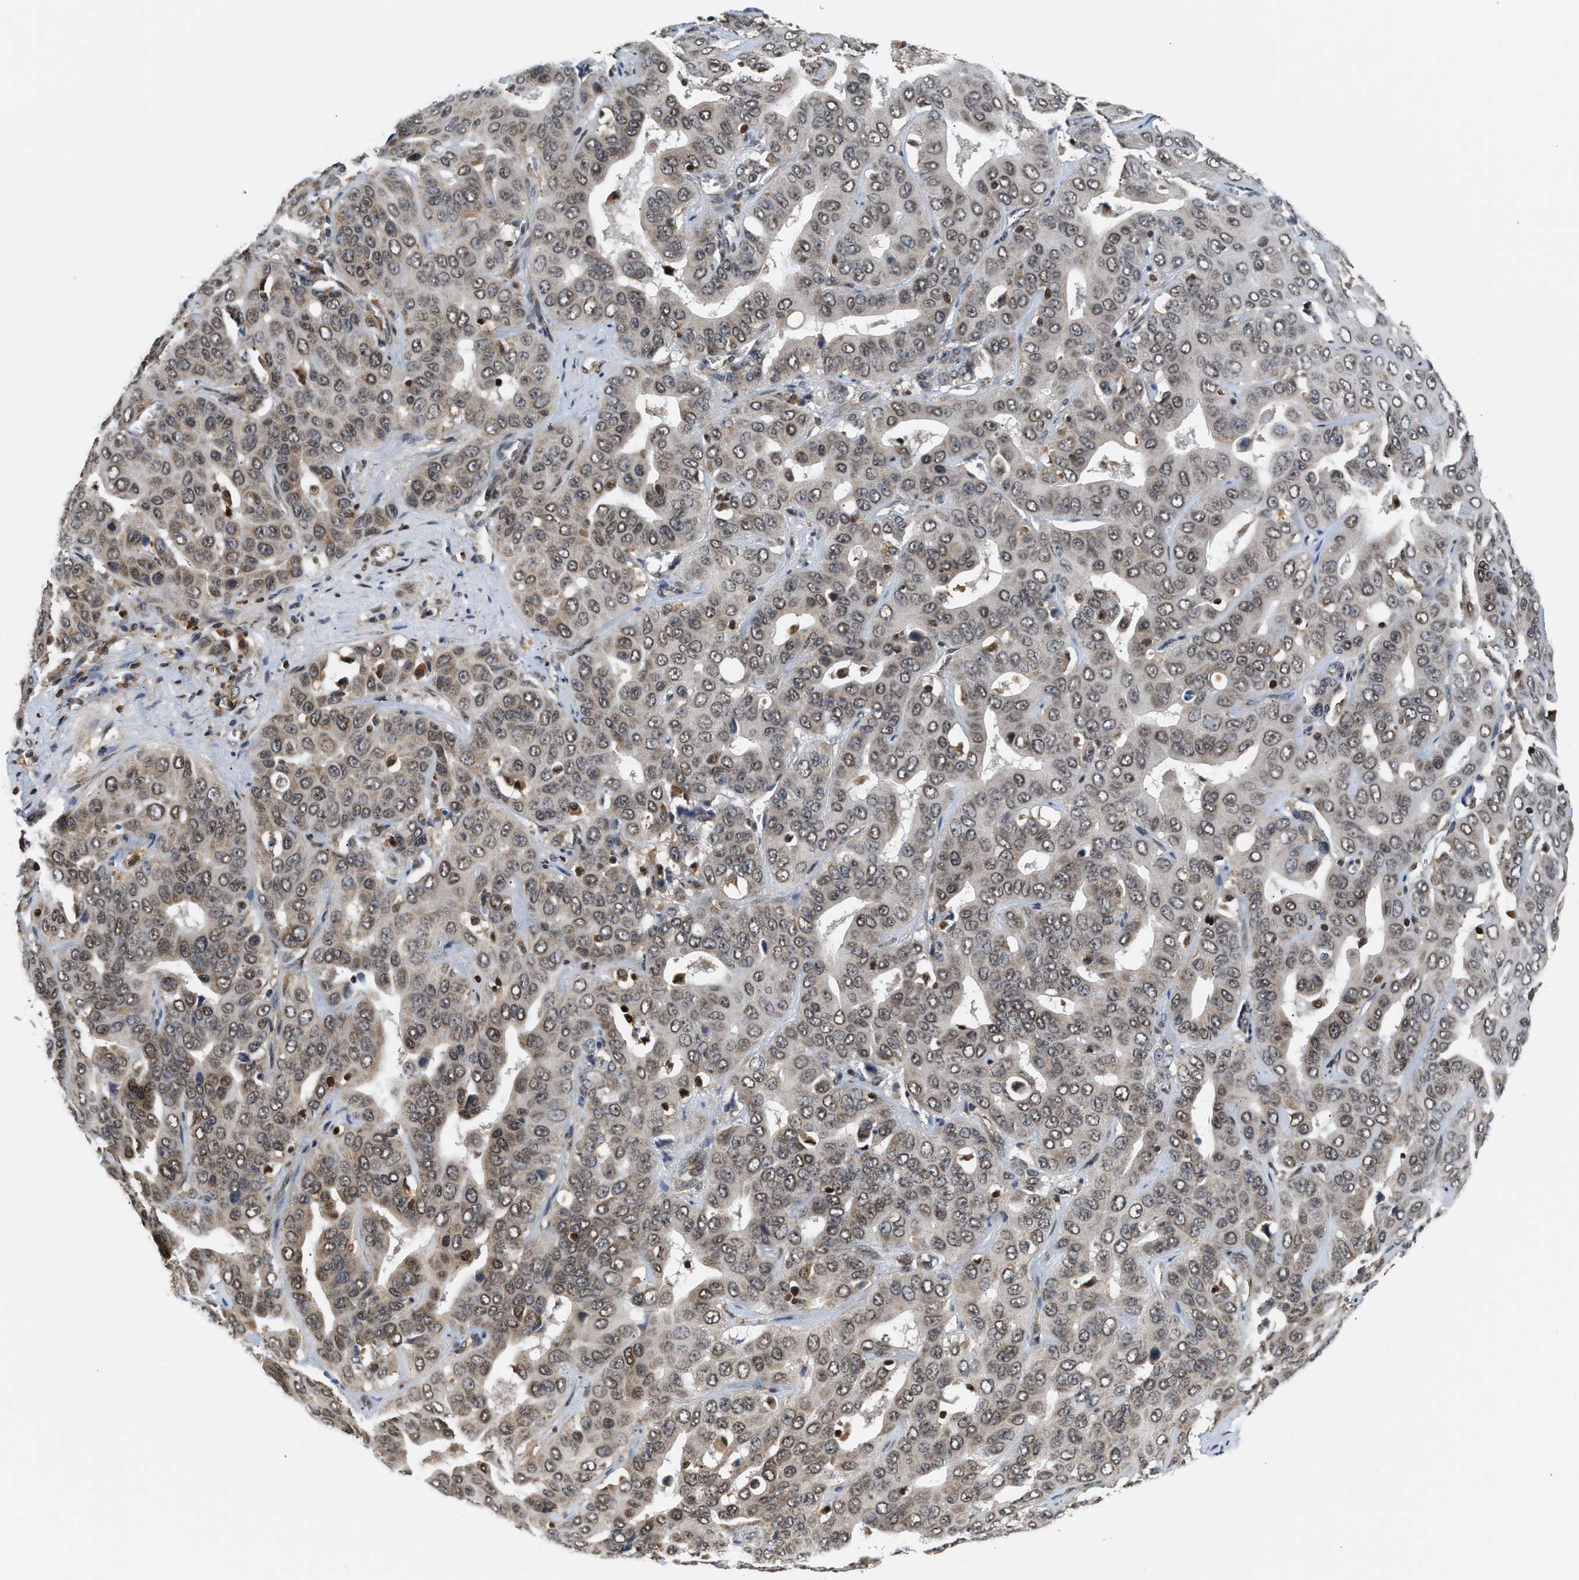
{"staining": {"intensity": "weak", "quantity": ">75%", "location": "cytoplasmic/membranous,nuclear"}, "tissue": "liver cancer", "cell_type": "Tumor cells", "image_type": "cancer", "snomed": [{"axis": "morphology", "description": "Cholangiocarcinoma"}, {"axis": "topography", "description": "Liver"}], "caption": "Cholangiocarcinoma (liver) was stained to show a protein in brown. There is low levels of weak cytoplasmic/membranous and nuclear positivity in approximately >75% of tumor cells.", "gene": "STK10", "patient": {"sex": "female", "age": 52}}